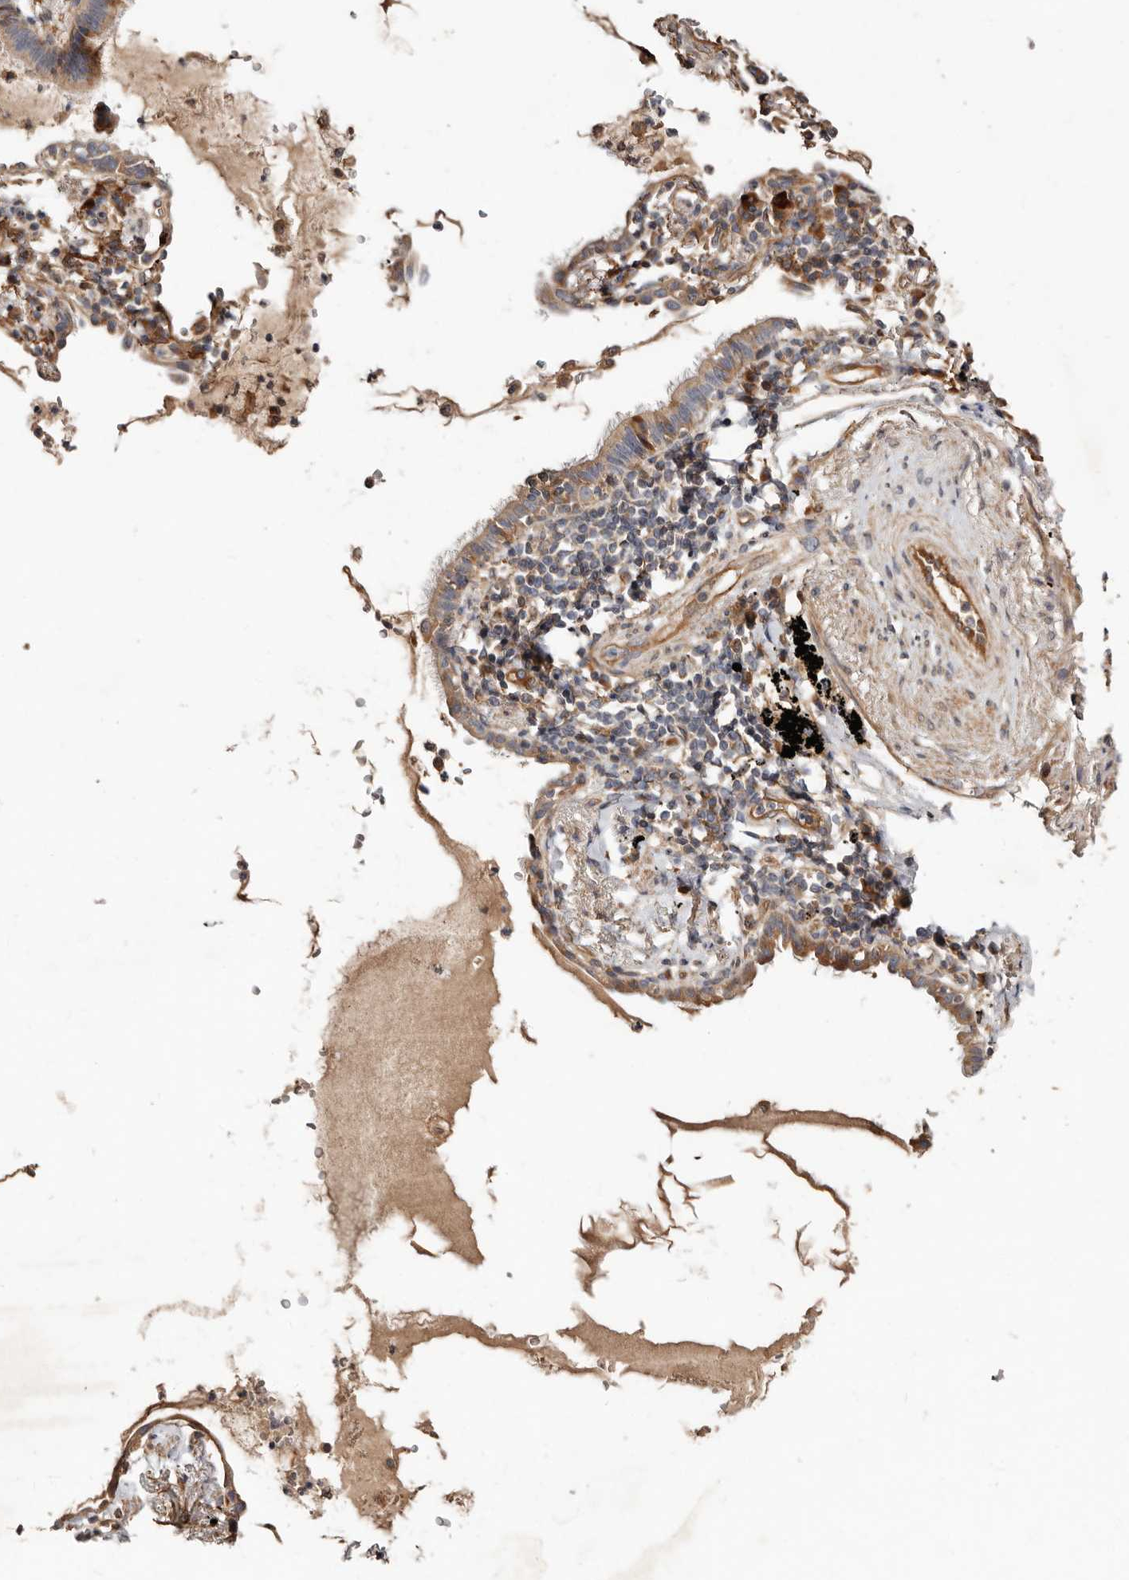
{"staining": {"intensity": "moderate", "quantity": "<25%", "location": "cytoplasmic/membranous"}, "tissue": "lung cancer", "cell_type": "Tumor cells", "image_type": "cancer", "snomed": [{"axis": "morphology", "description": "Adenocarcinoma, NOS"}, {"axis": "topography", "description": "Lung"}], "caption": "Immunohistochemistry (DAB (3,3'-diaminobenzidine)) staining of lung adenocarcinoma displays moderate cytoplasmic/membranous protein positivity in approximately <25% of tumor cells. (brown staining indicates protein expression, while blue staining denotes nuclei).", "gene": "MACF1", "patient": {"sex": "female", "age": 70}}